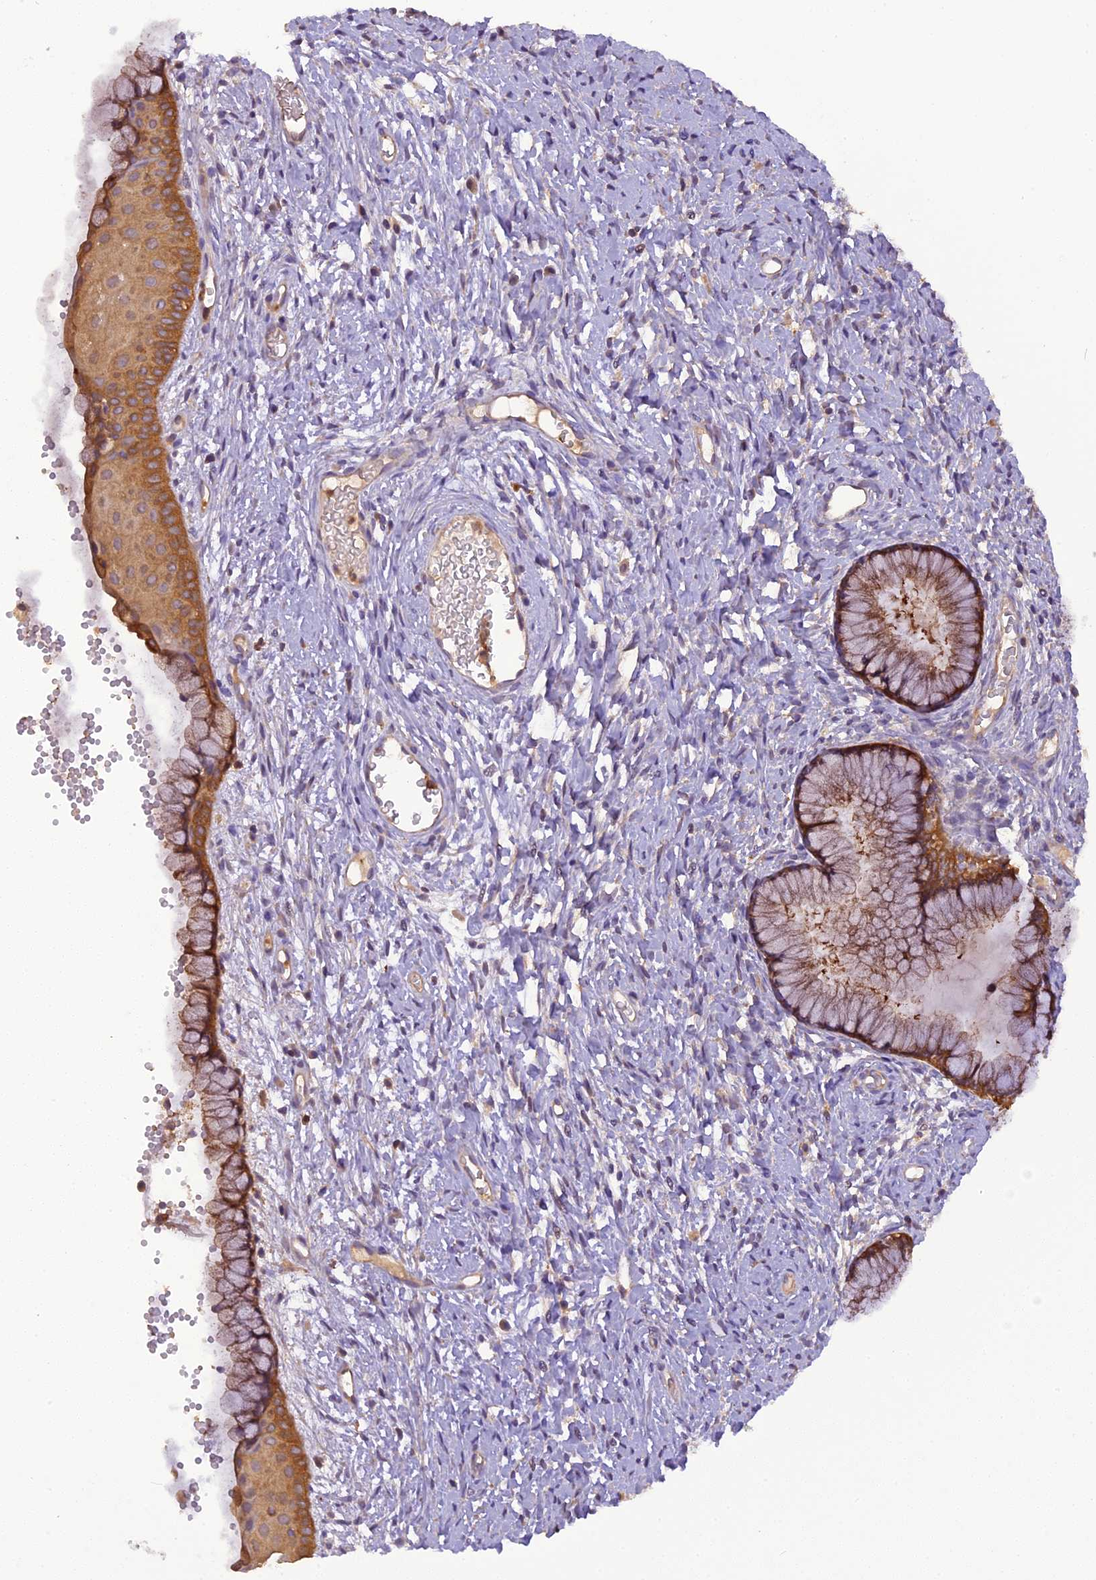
{"staining": {"intensity": "moderate", "quantity": ">75%", "location": "cytoplasmic/membranous"}, "tissue": "cervix", "cell_type": "Glandular cells", "image_type": "normal", "snomed": [{"axis": "morphology", "description": "Normal tissue, NOS"}, {"axis": "topography", "description": "Cervix"}], "caption": "Protein staining demonstrates moderate cytoplasmic/membranous staining in about >75% of glandular cells in normal cervix.", "gene": "STOML1", "patient": {"sex": "female", "age": 42}}